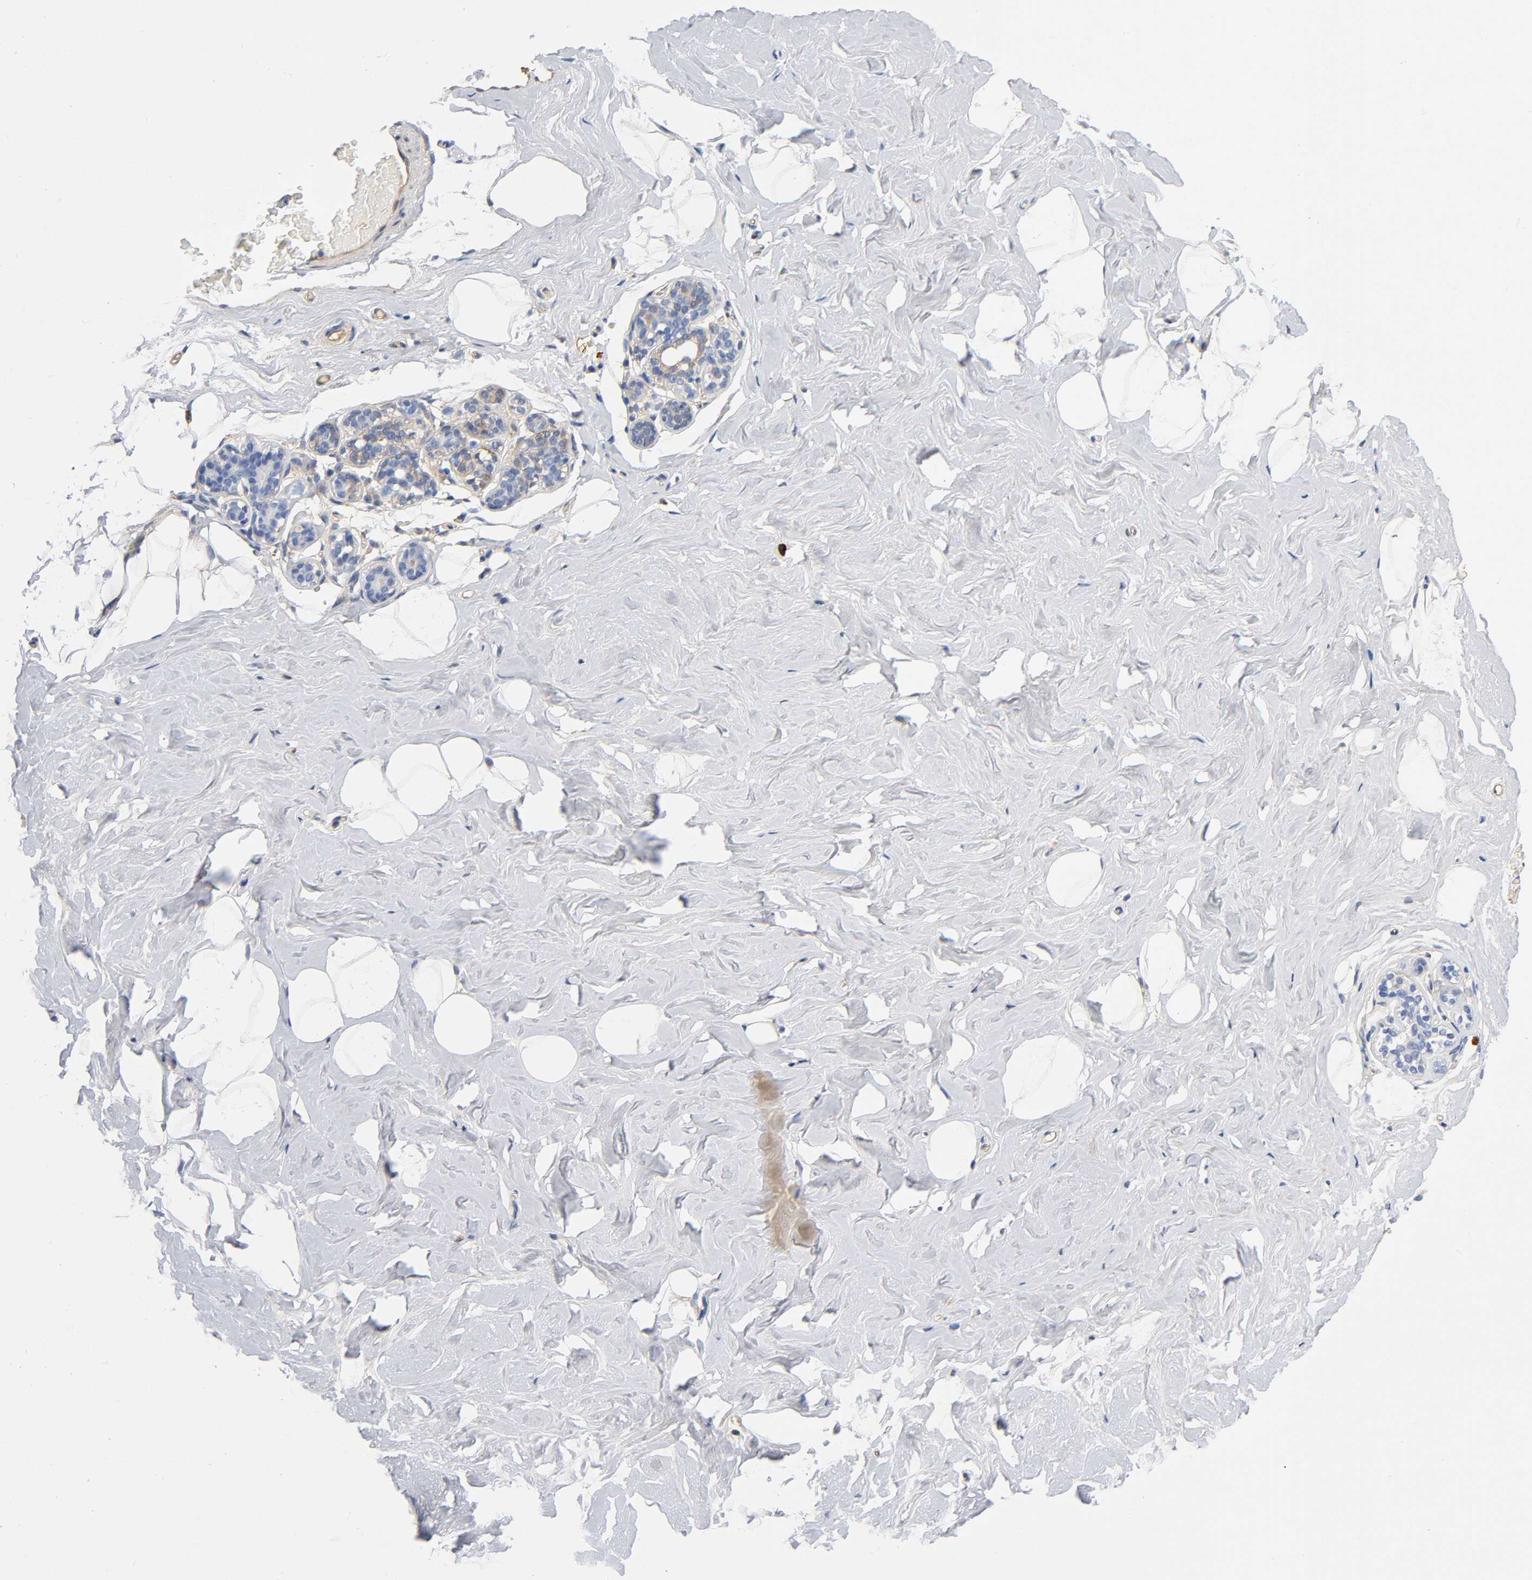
{"staining": {"intensity": "negative", "quantity": "none", "location": "none"}, "tissue": "breast", "cell_type": "Adipocytes", "image_type": "normal", "snomed": [{"axis": "morphology", "description": "Normal tissue, NOS"}, {"axis": "topography", "description": "Breast"}, {"axis": "topography", "description": "Soft tissue"}], "caption": "Immunohistochemistry (IHC) image of benign breast: human breast stained with DAB reveals no significant protein expression in adipocytes.", "gene": "TNC", "patient": {"sex": "female", "age": 75}}